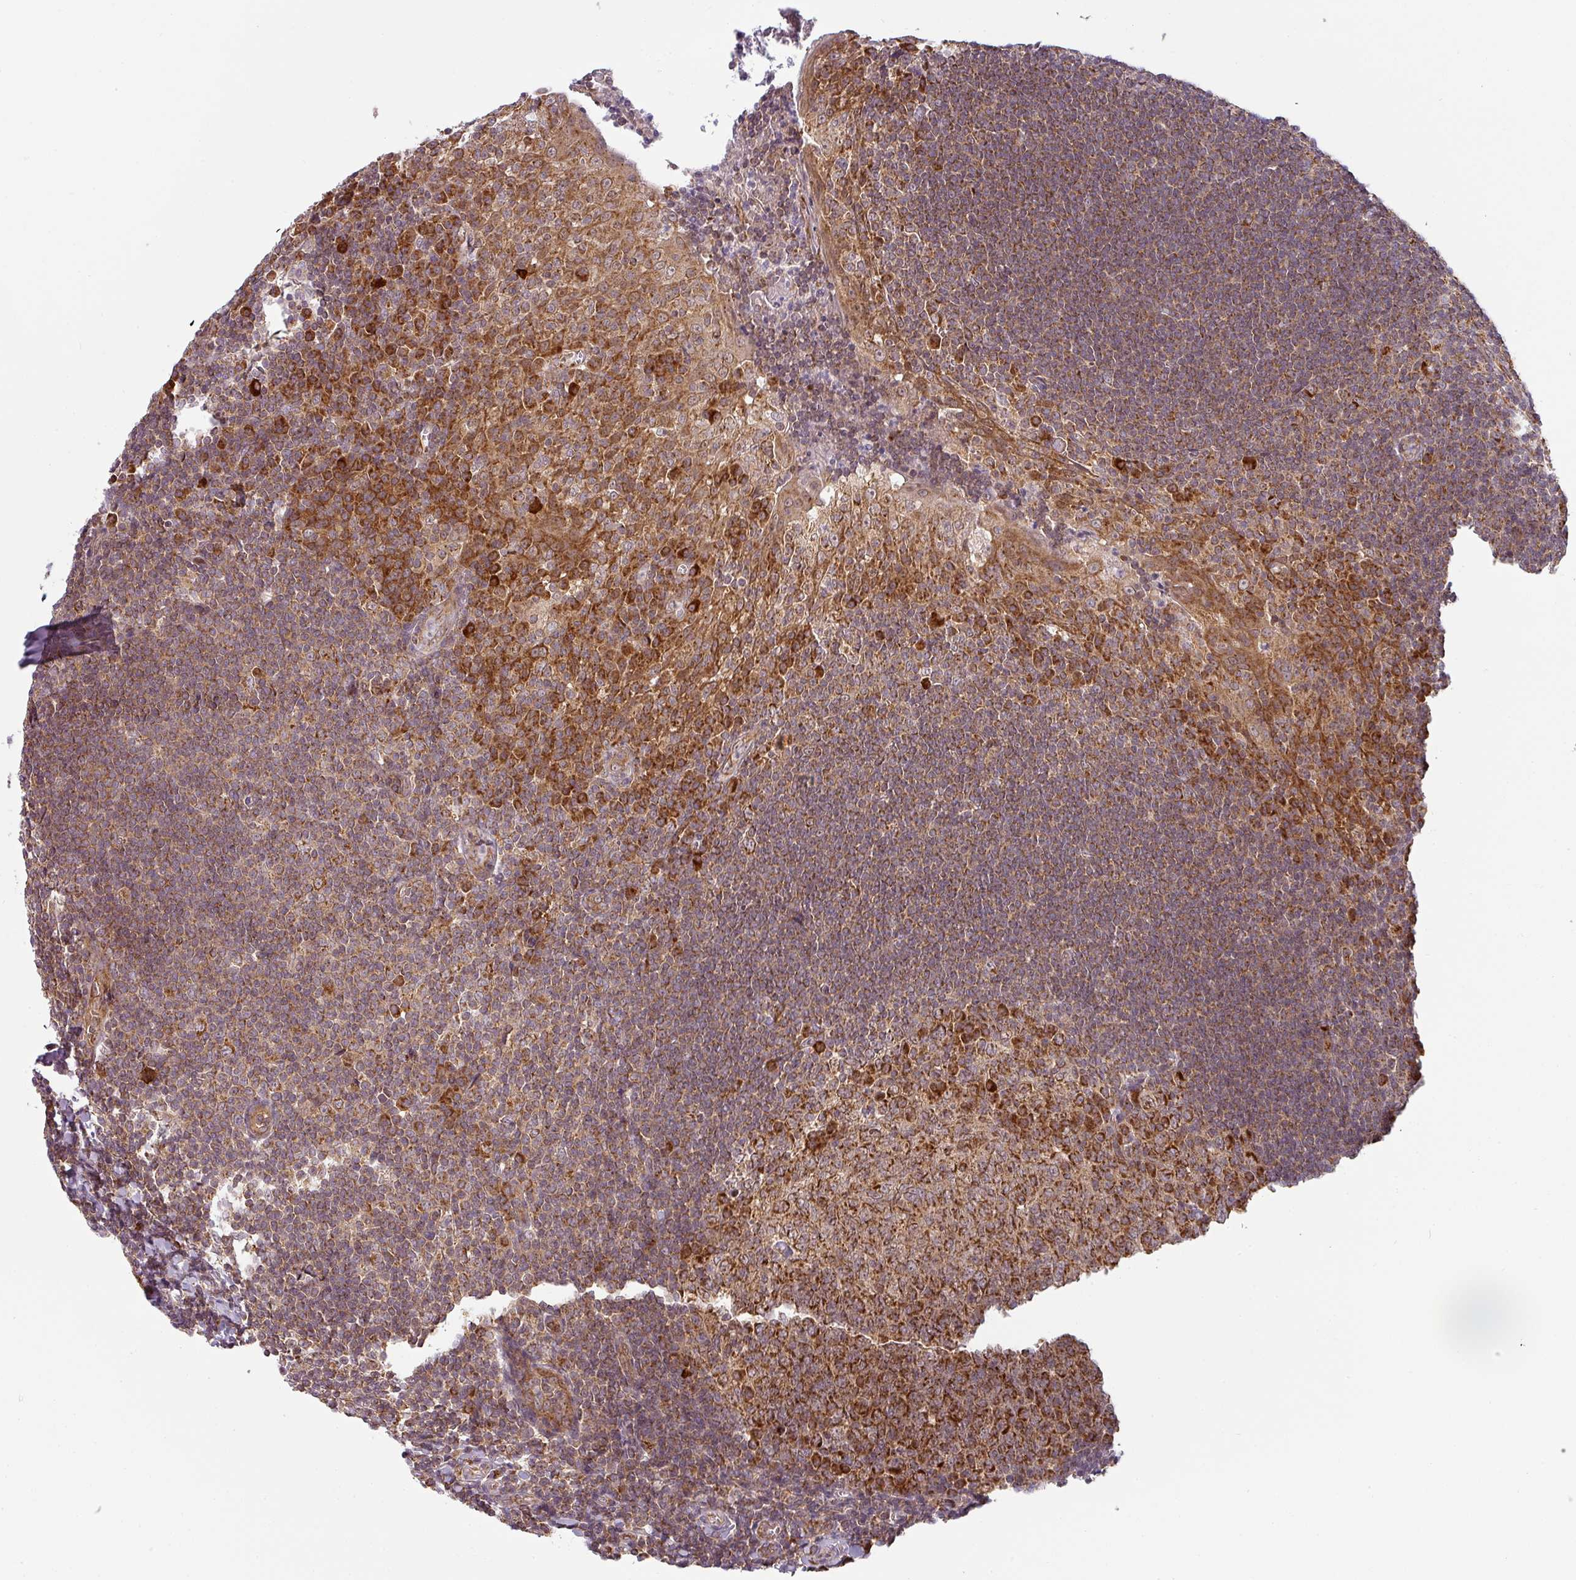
{"staining": {"intensity": "strong", "quantity": ">75%", "location": "cytoplasmic/membranous"}, "tissue": "tonsil", "cell_type": "Germinal center cells", "image_type": "normal", "snomed": [{"axis": "morphology", "description": "Normal tissue, NOS"}, {"axis": "topography", "description": "Tonsil"}], "caption": "A brown stain labels strong cytoplasmic/membranous staining of a protein in germinal center cells of unremarkable human tonsil.", "gene": "MRPS16", "patient": {"sex": "male", "age": 27}}